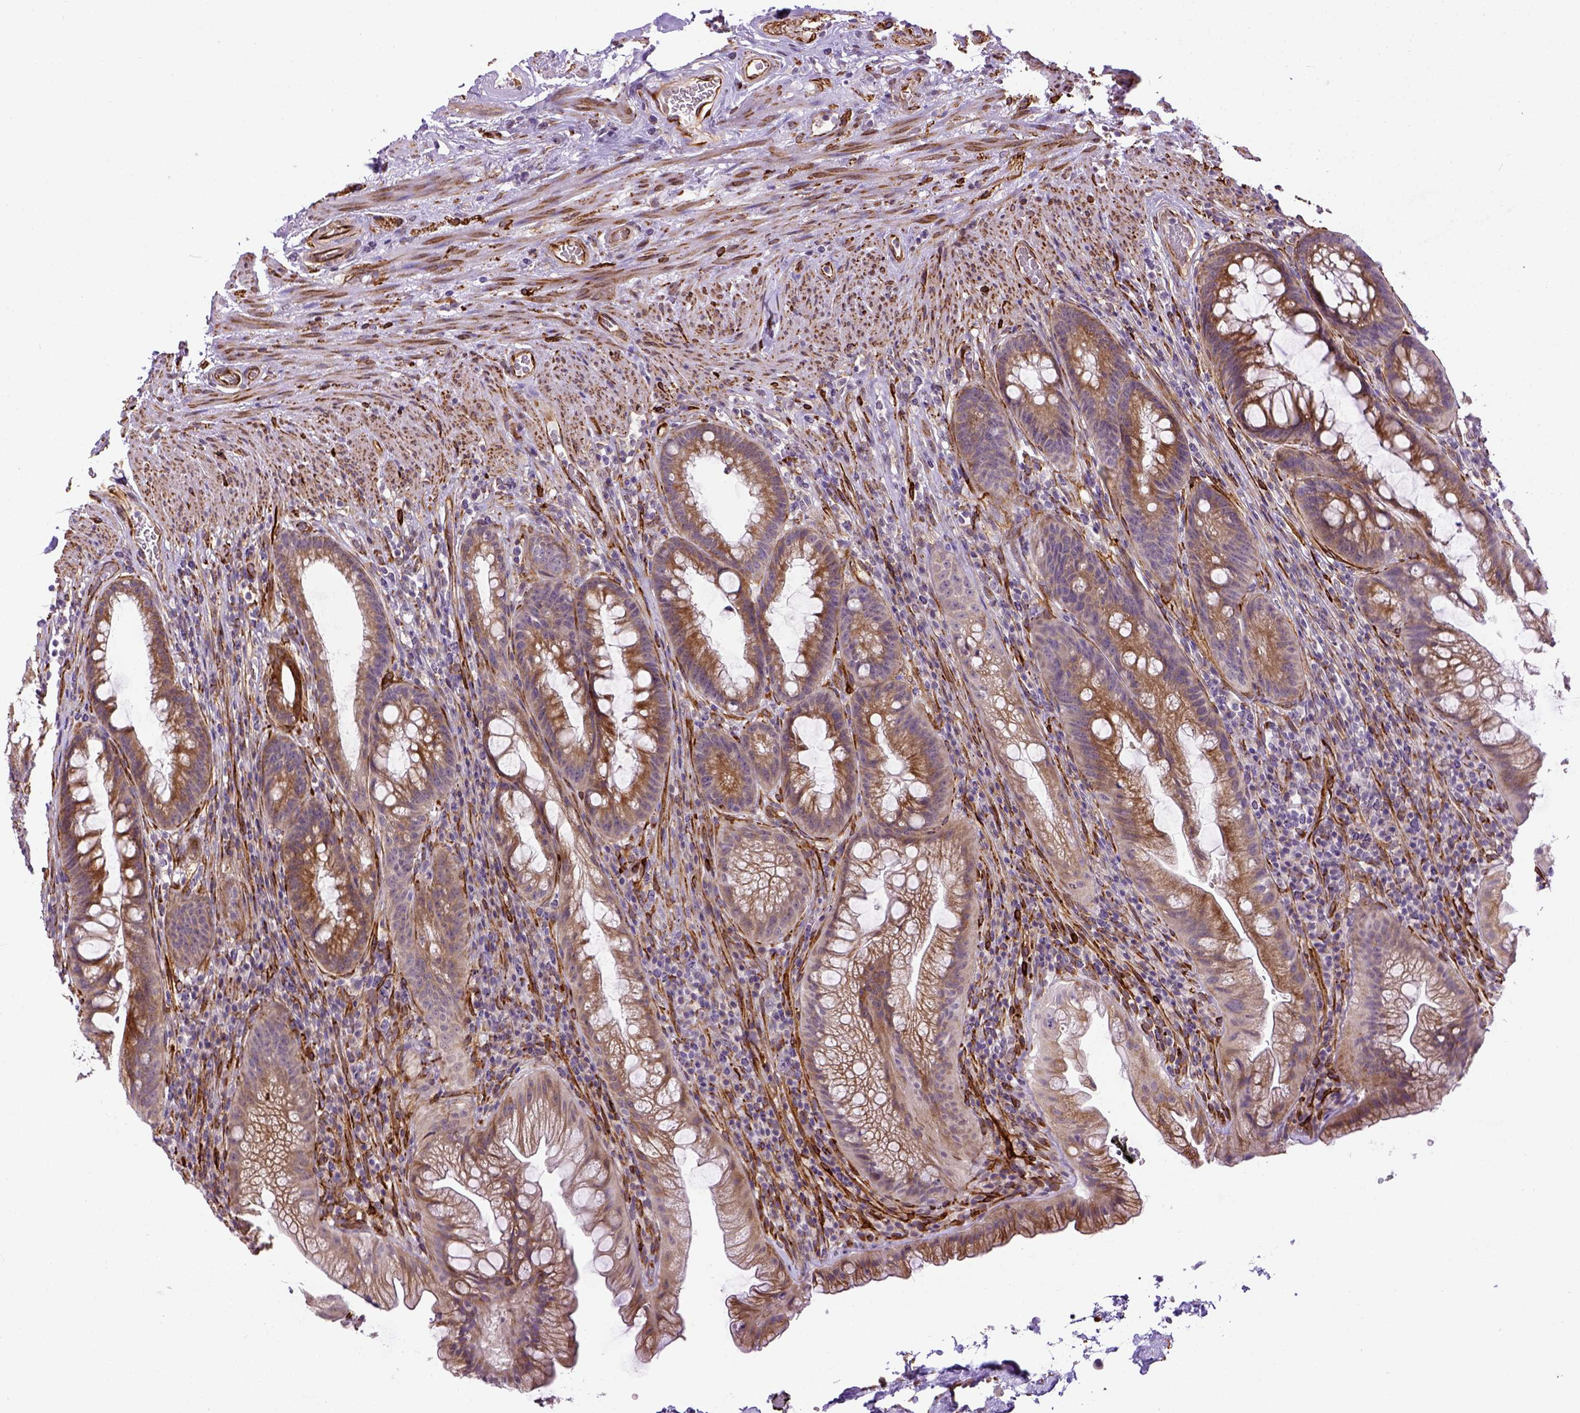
{"staining": {"intensity": "moderate", "quantity": ">75%", "location": "cytoplasmic/membranous"}, "tissue": "rectum", "cell_type": "Glandular cells", "image_type": "normal", "snomed": [{"axis": "morphology", "description": "Normal tissue, NOS"}, {"axis": "topography", "description": "Smooth muscle"}, {"axis": "topography", "description": "Rectum"}], "caption": "High-power microscopy captured an IHC photomicrograph of benign rectum, revealing moderate cytoplasmic/membranous expression in approximately >75% of glandular cells. Nuclei are stained in blue.", "gene": "KAZN", "patient": {"sex": "male", "age": 53}}